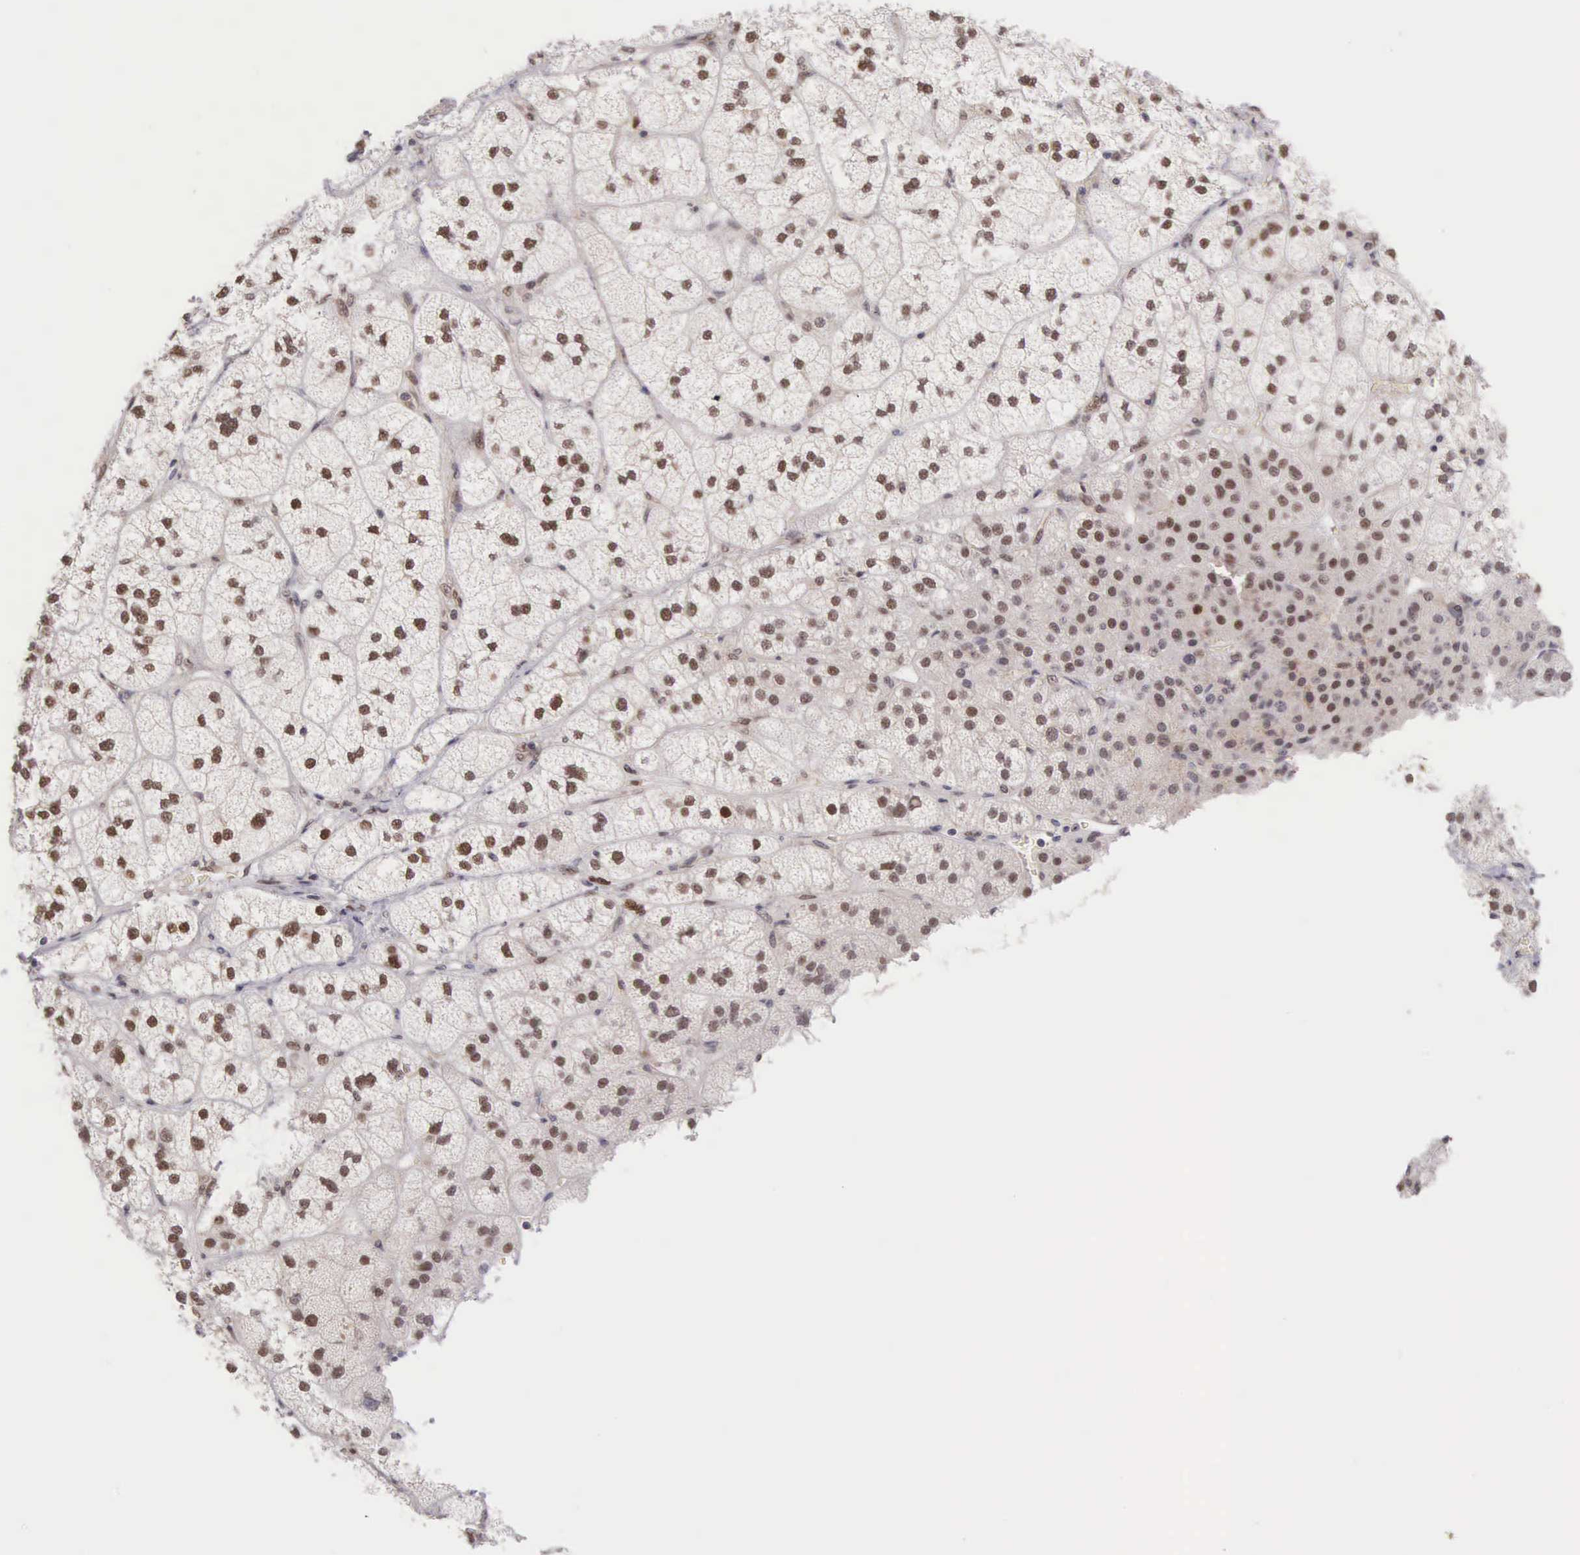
{"staining": {"intensity": "moderate", "quantity": "25%-75%", "location": "nuclear"}, "tissue": "adrenal gland", "cell_type": "Glandular cells", "image_type": "normal", "snomed": [{"axis": "morphology", "description": "Normal tissue, NOS"}, {"axis": "topography", "description": "Adrenal gland"}], "caption": "A high-resolution photomicrograph shows immunohistochemistry (IHC) staining of normal adrenal gland, which demonstrates moderate nuclear positivity in approximately 25%-75% of glandular cells.", "gene": "GRK3", "patient": {"sex": "female", "age": 60}}